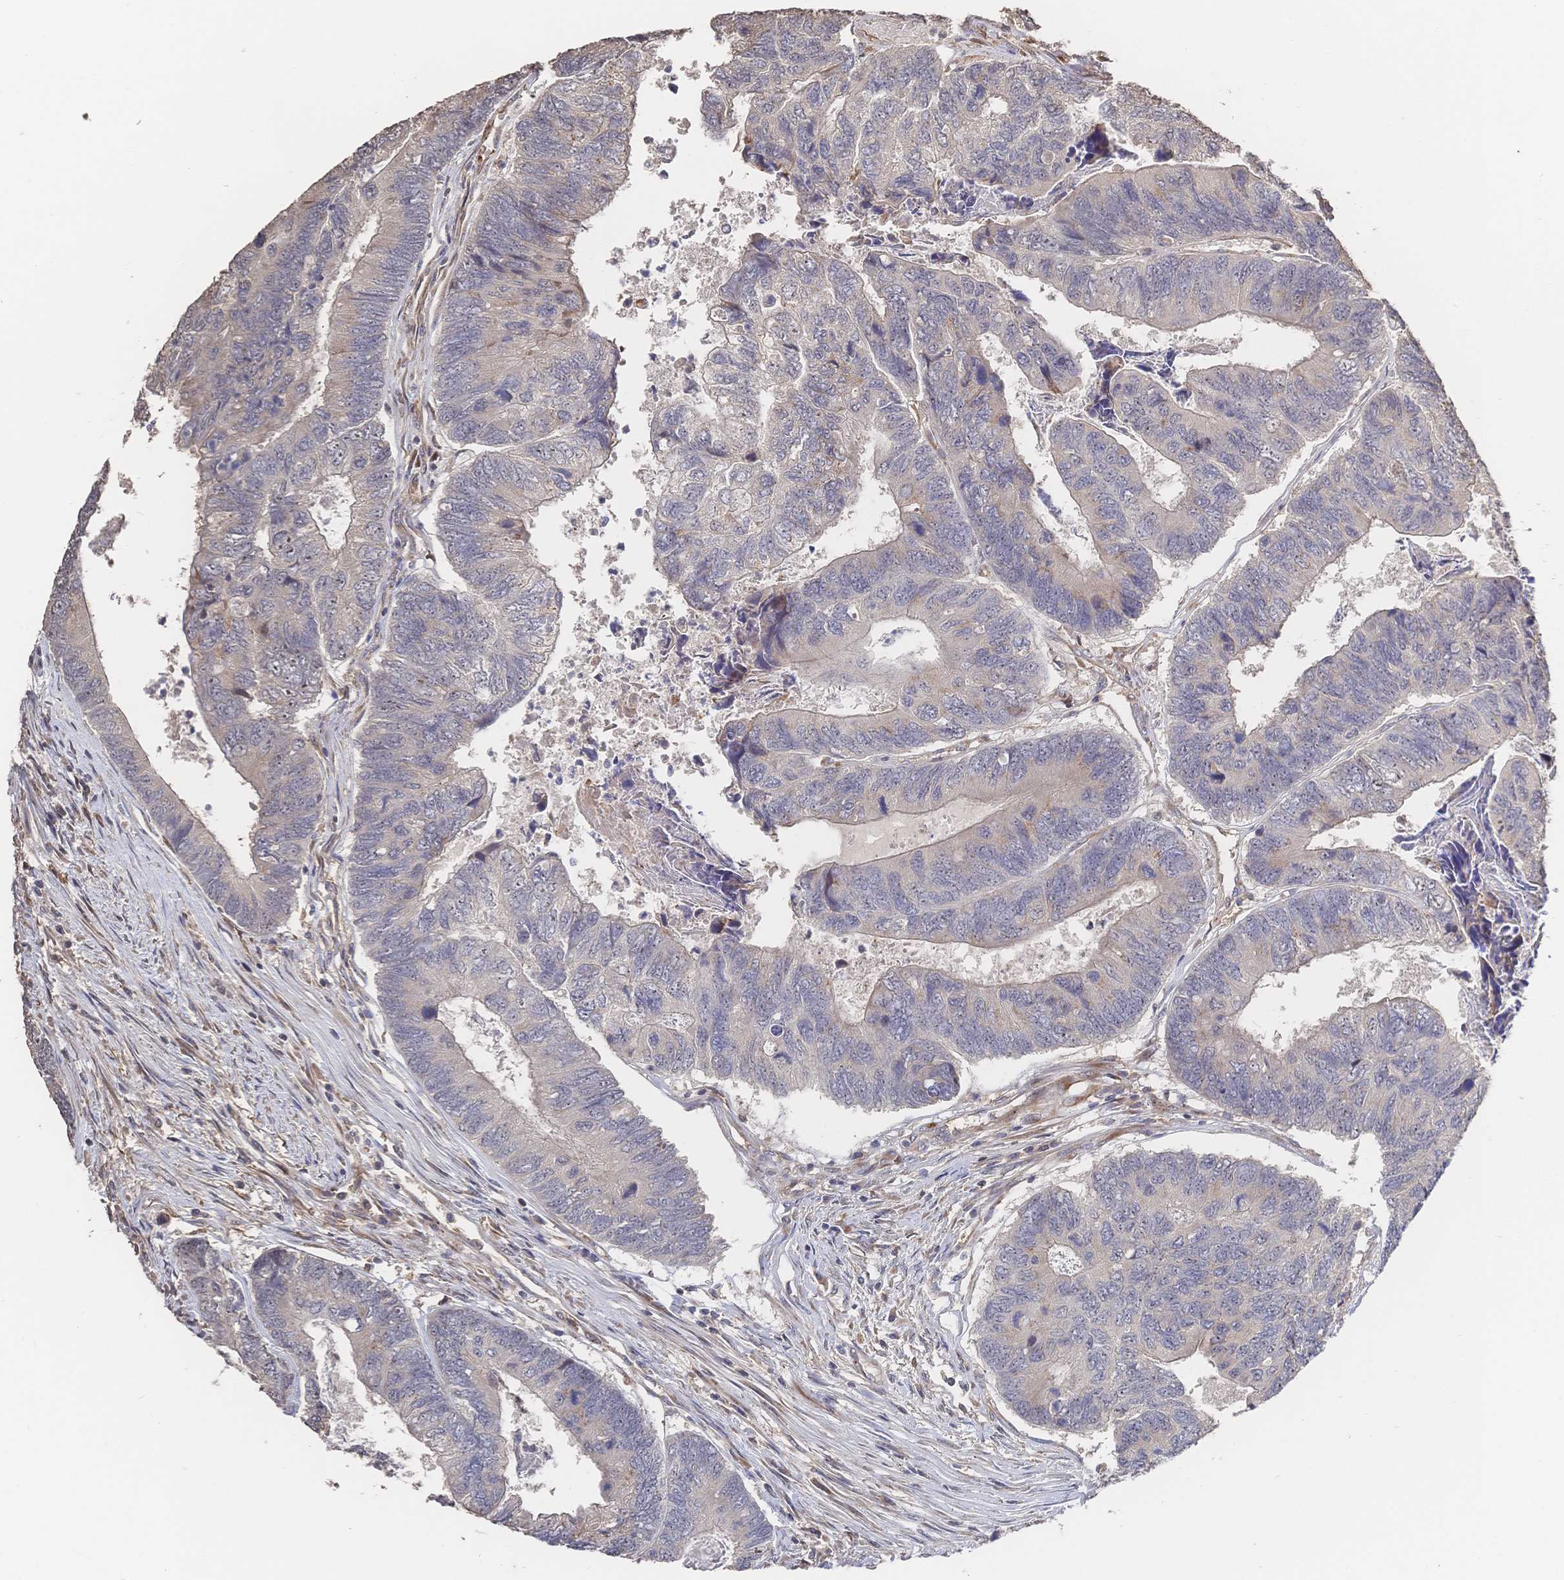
{"staining": {"intensity": "weak", "quantity": "<25%", "location": "cytoplasmic/membranous"}, "tissue": "colorectal cancer", "cell_type": "Tumor cells", "image_type": "cancer", "snomed": [{"axis": "morphology", "description": "Adenocarcinoma, NOS"}, {"axis": "topography", "description": "Colon"}], "caption": "There is no significant staining in tumor cells of adenocarcinoma (colorectal). (Stains: DAB IHC with hematoxylin counter stain, Microscopy: brightfield microscopy at high magnification).", "gene": "DNAJA4", "patient": {"sex": "female", "age": 67}}